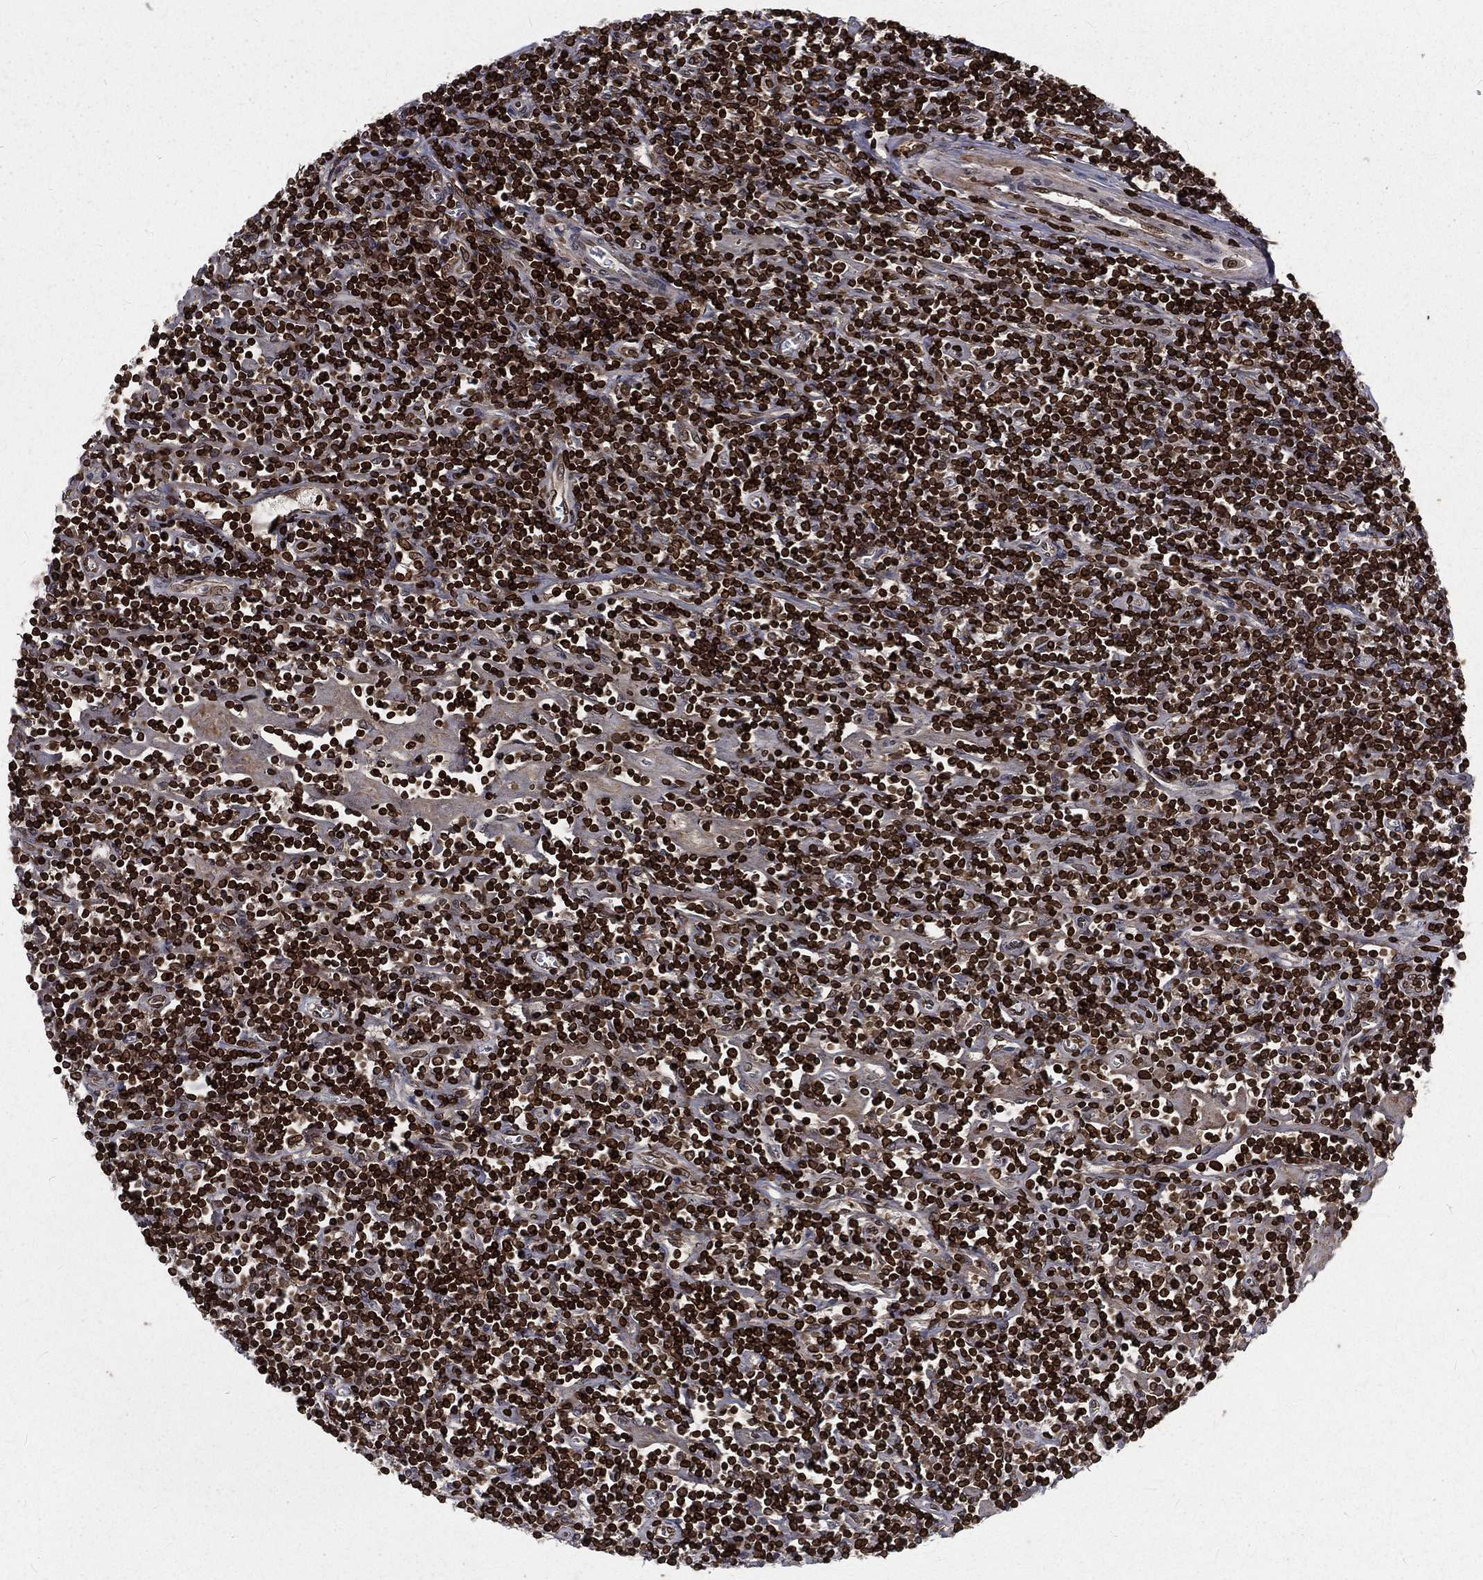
{"staining": {"intensity": "strong", "quantity": ">75%", "location": "cytoplasmic/membranous,nuclear"}, "tissue": "lymphoma", "cell_type": "Tumor cells", "image_type": "cancer", "snomed": [{"axis": "morphology", "description": "Hodgkin's disease, NOS"}, {"axis": "topography", "description": "Lymph node"}], "caption": "Protein expression by immunohistochemistry shows strong cytoplasmic/membranous and nuclear positivity in approximately >75% of tumor cells in Hodgkin's disease.", "gene": "LBR", "patient": {"sex": "male", "age": 40}}